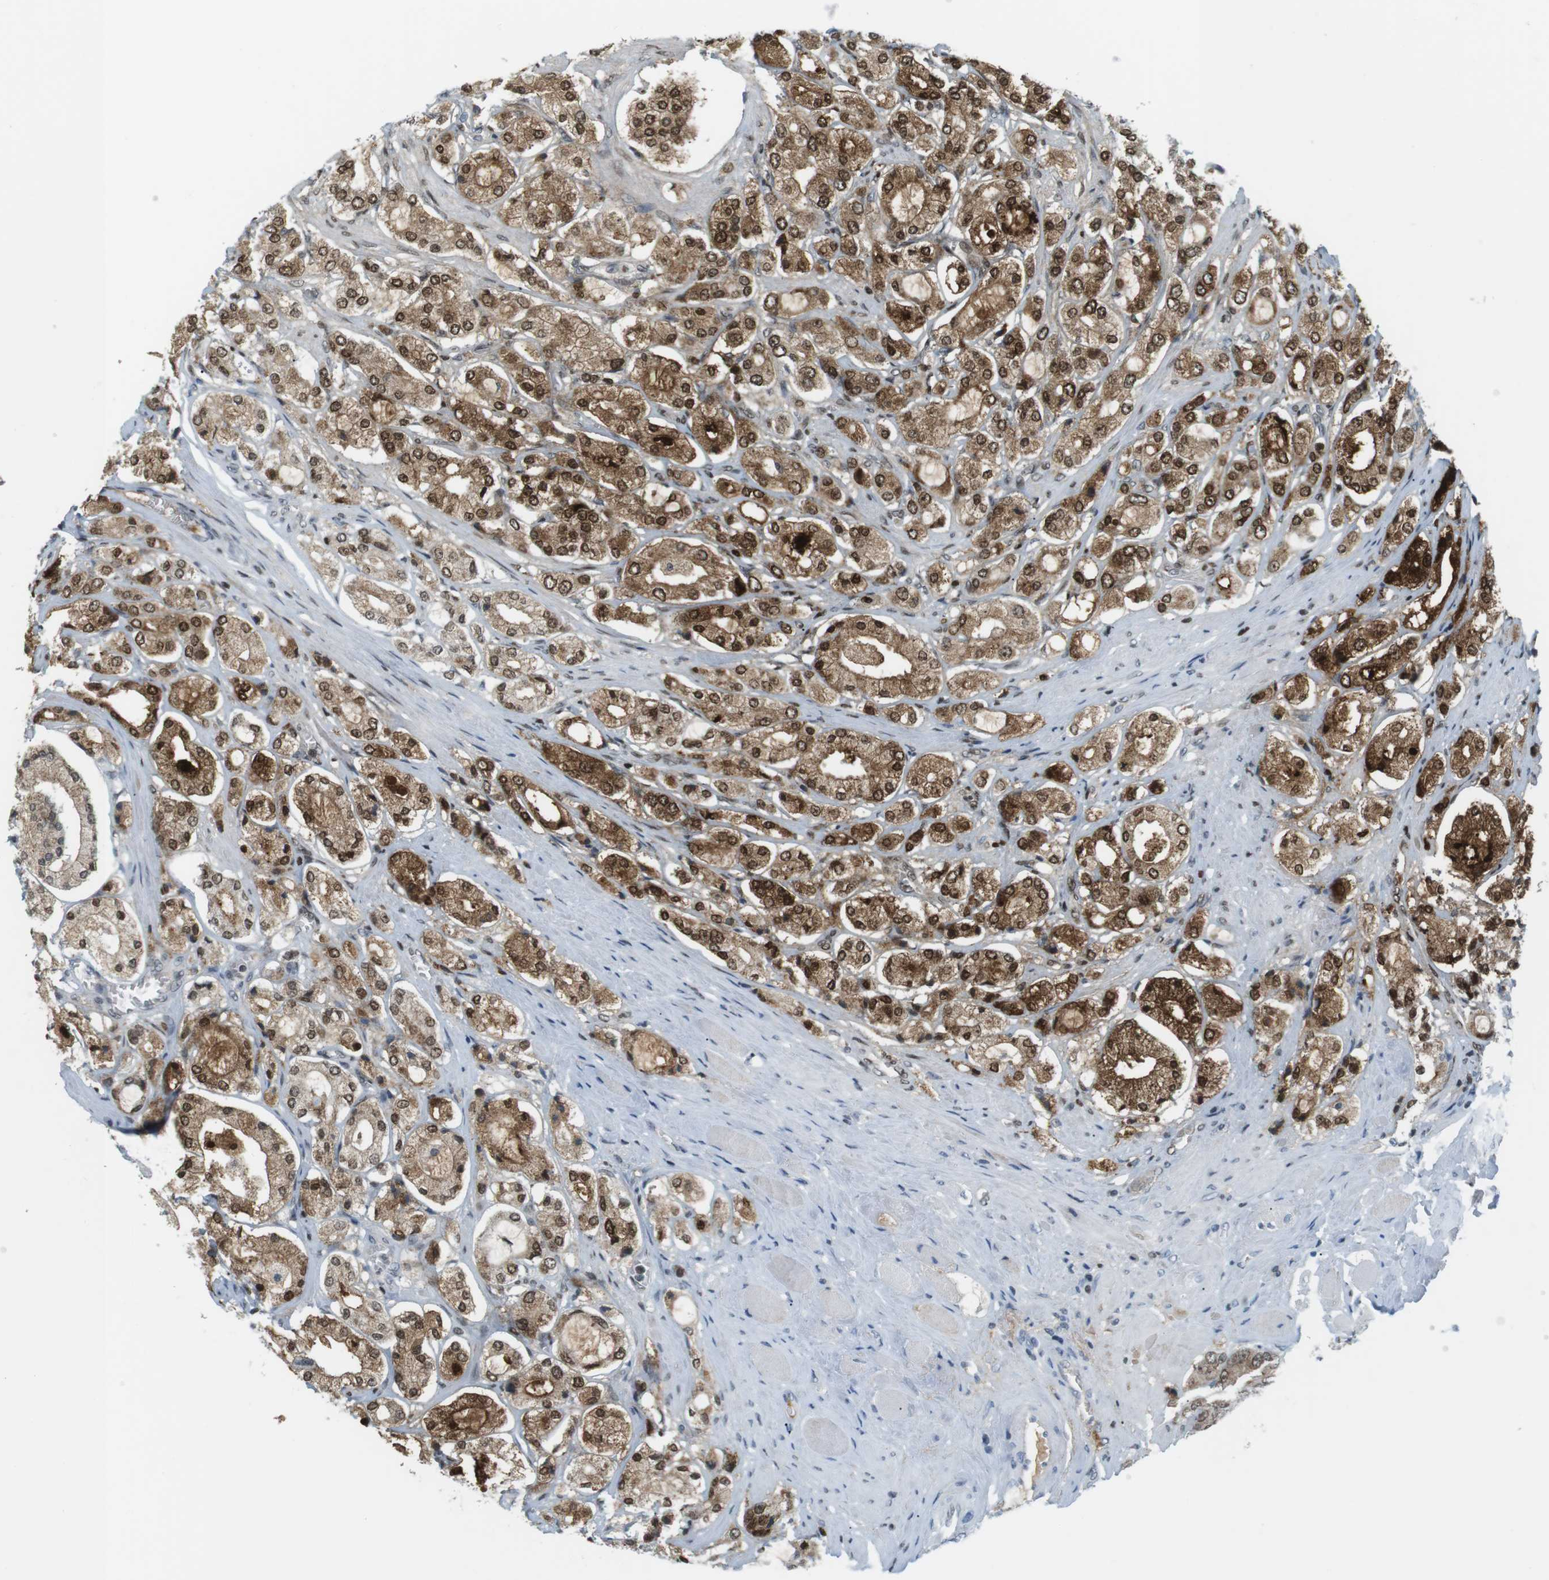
{"staining": {"intensity": "strong", "quantity": "25%-75%", "location": "cytoplasmic/membranous,nuclear"}, "tissue": "prostate cancer", "cell_type": "Tumor cells", "image_type": "cancer", "snomed": [{"axis": "morphology", "description": "Adenocarcinoma, High grade"}, {"axis": "topography", "description": "Prostate"}], "caption": "Approximately 25%-75% of tumor cells in prostate cancer (high-grade adenocarcinoma) display strong cytoplasmic/membranous and nuclear protein expression as visualized by brown immunohistochemical staining.", "gene": "AZGP1", "patient": {"sex": "male", "age": 65}}